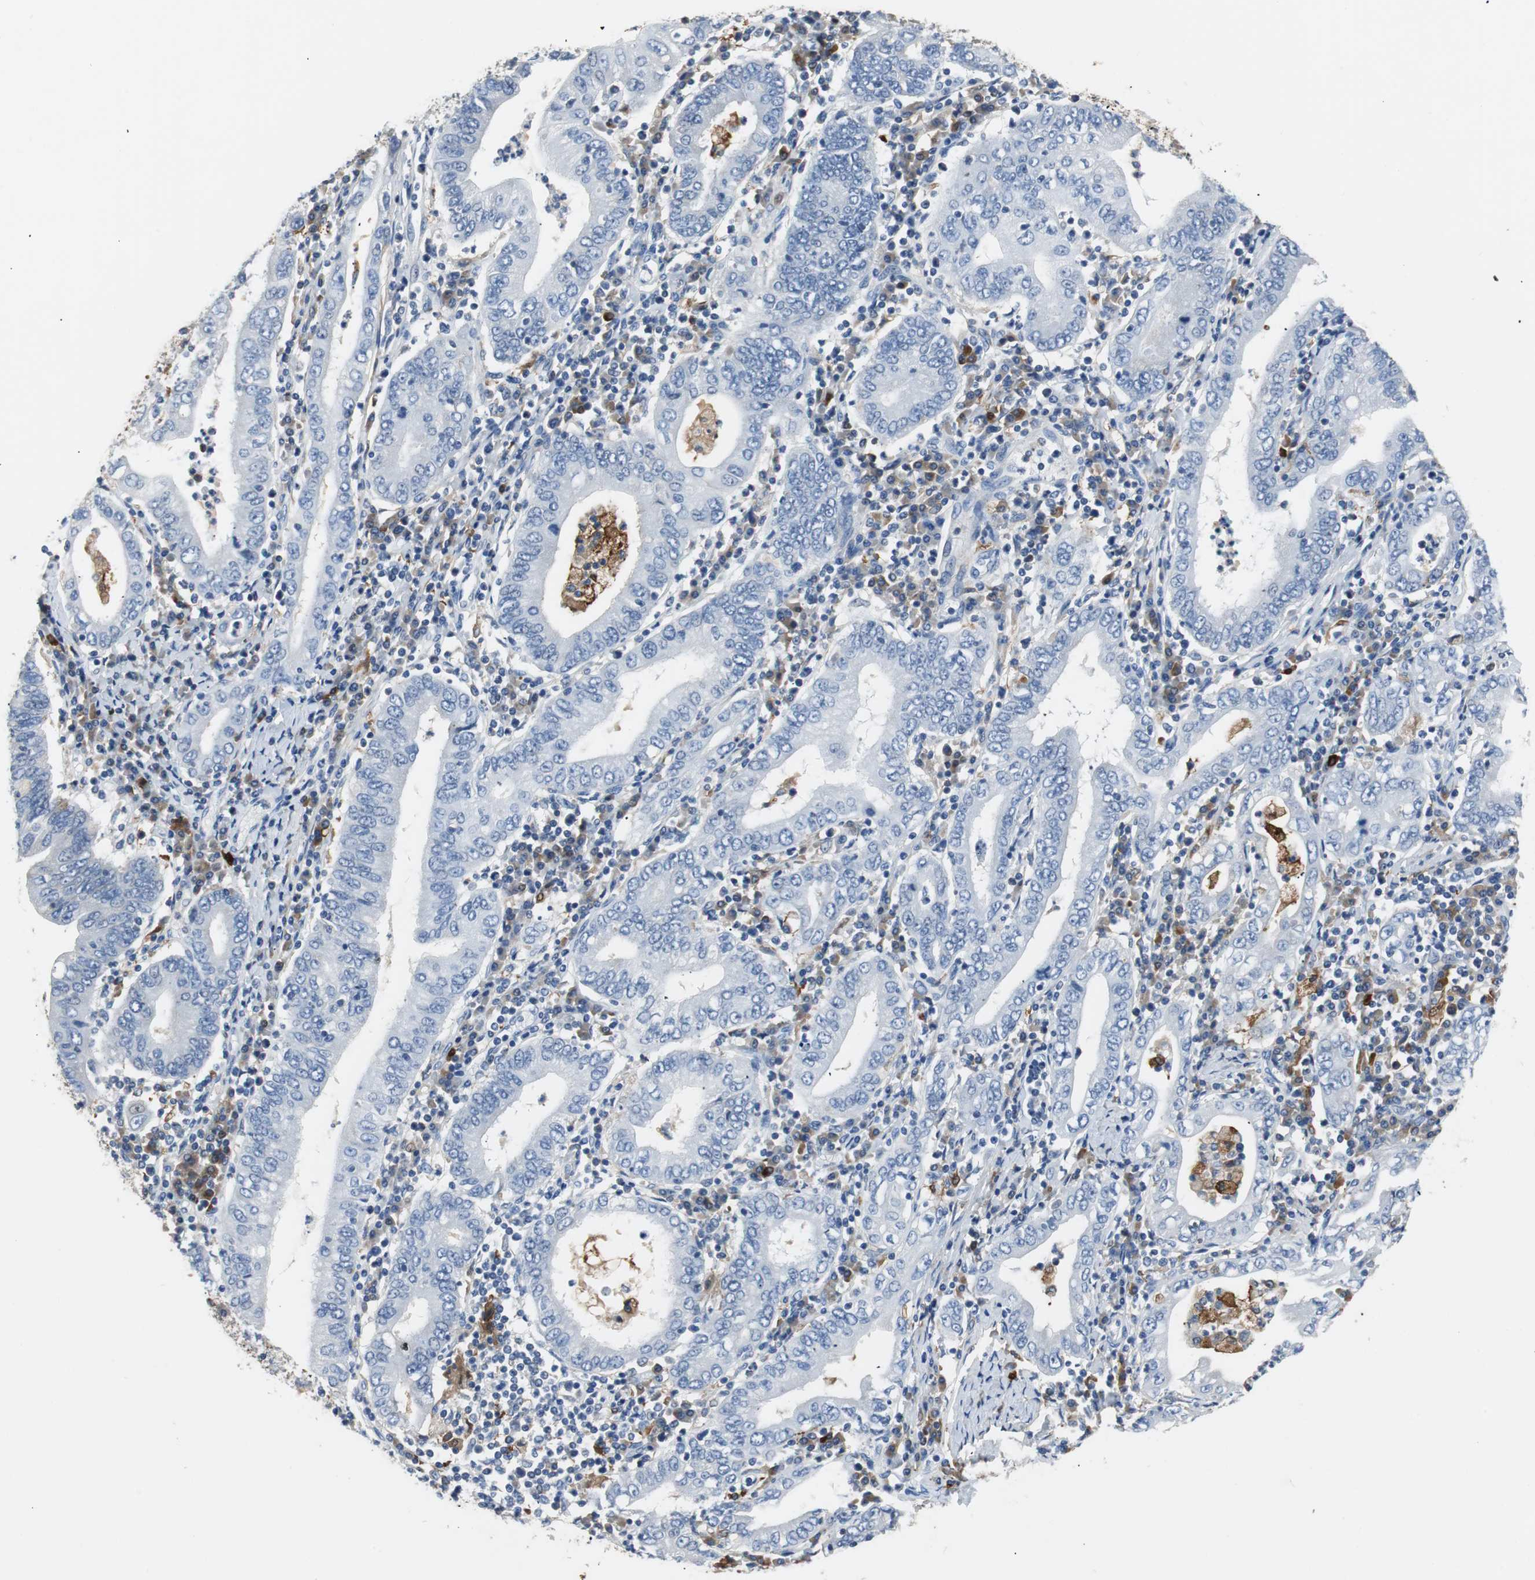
{"staining": {"intensity": "negative", "quantity": "none", "location": "none"}, "tissue": "stomach cancer", "cell_type": "Tumor cells", "image_type": "cancer", "snomed": [{"axis": "morphology", "description": "Normal tissue, NOS"}, {"axis": "morphology", "description": "Adenocarcinoma, NOS"}, {"axis": "topography", "description": "Esophagus"}, {"axis": "topography", "description": "Stomach, upper"}, {"axis": "topography", "description": "Peripheral nerve tissue"}], "caption": "An IHC image of stomach adenocarcinoma is shown. There is no staining in tumor cells of stomach adenocarcinoma. (DAB (3,3'-diaminobenzidine) immunohistochemistry (IHC) with hematoxylin counter stain).", "gene": "PI15", "patient": {"sex": "male", "age": 62}}